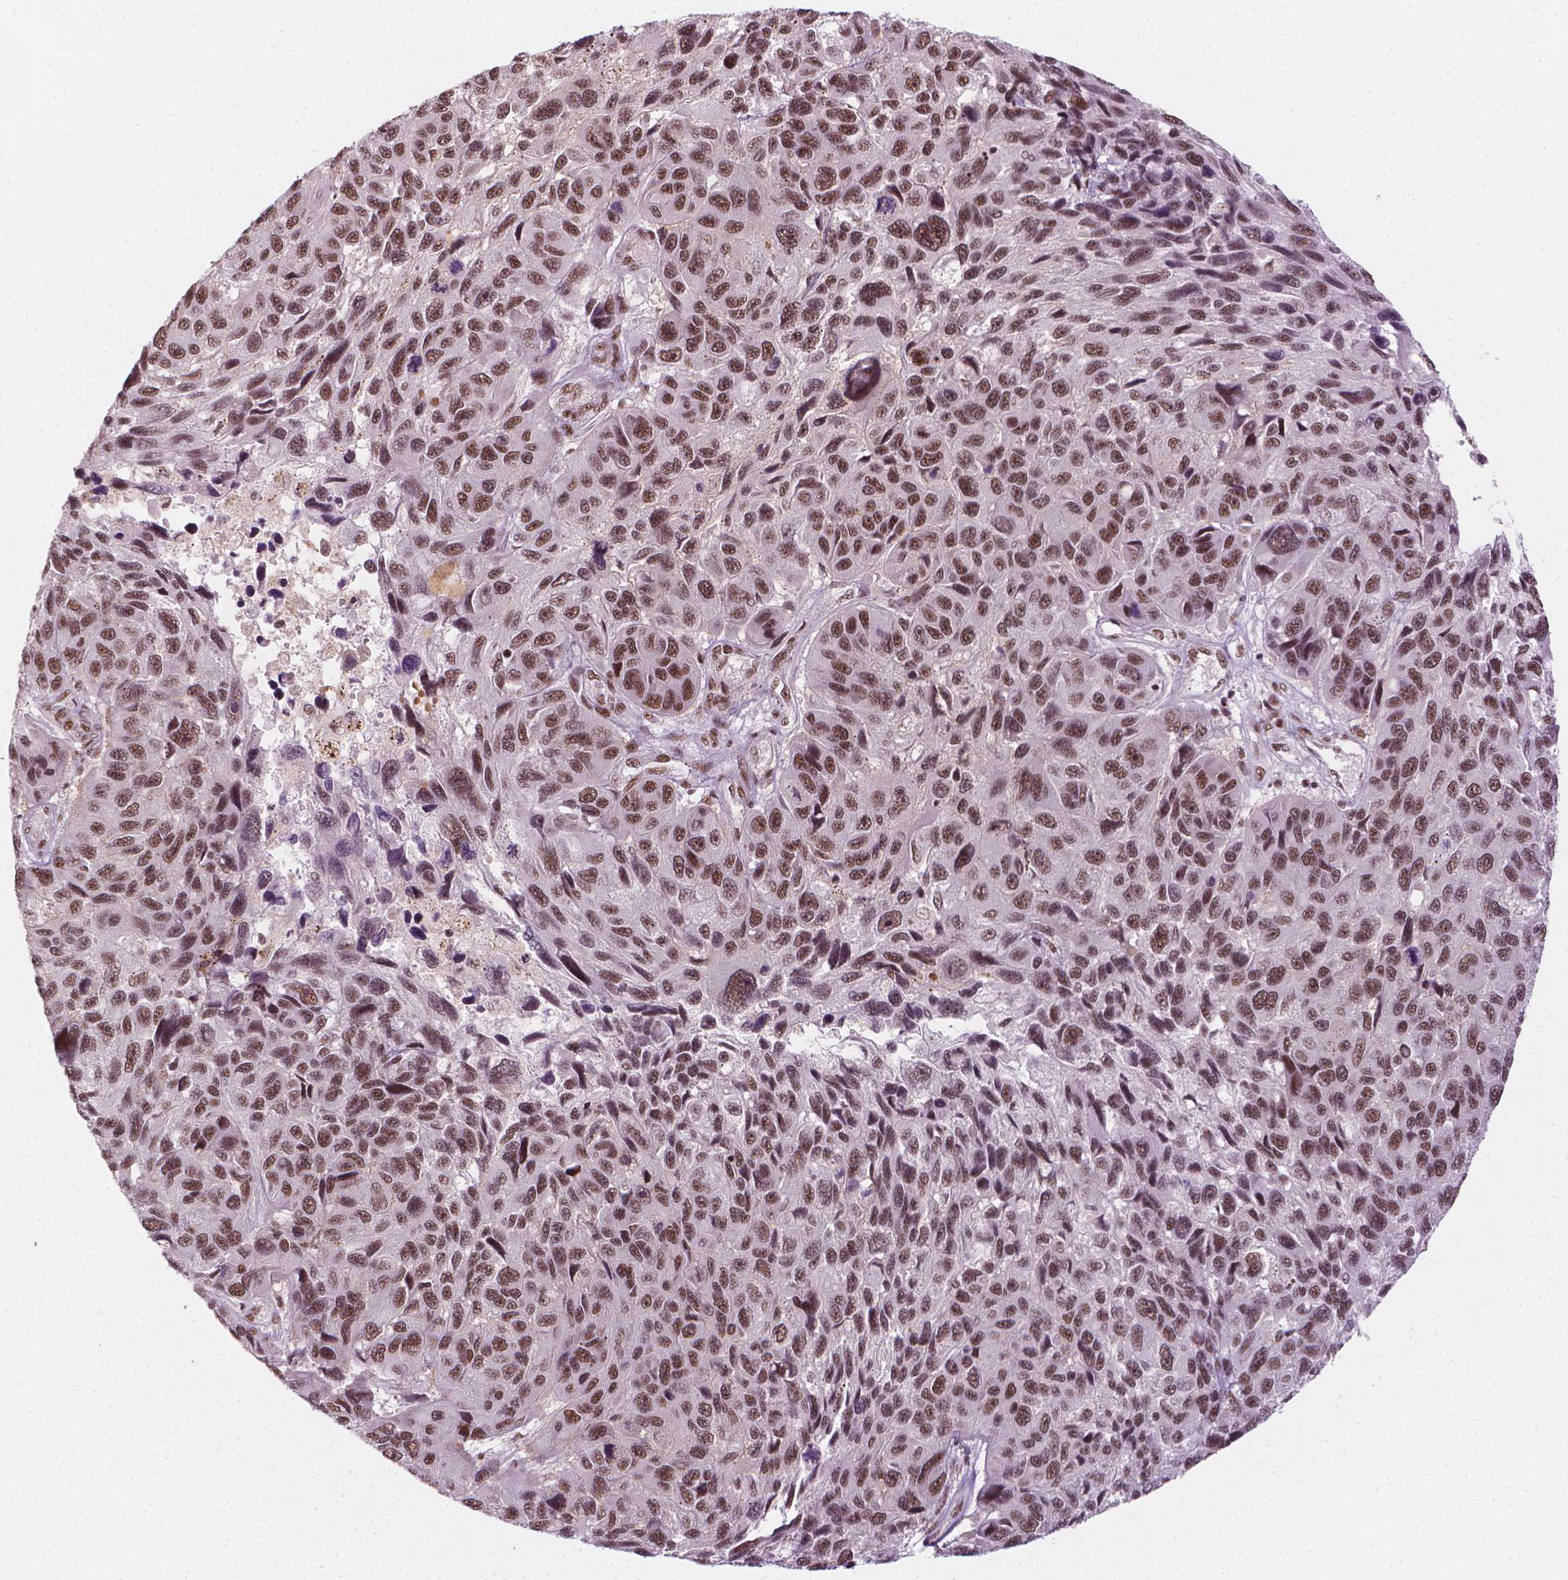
{"staining": {"intensity": "moderate", "quantity": ">75%", "location": "nuclear"}, "tissue": "melanoma", "cell_type": "Tumor cells", "image_type": "cancer", "snomed": [{"axis": "morphology", "description": "Malignant melanoma, NOS"}, {"axis": "topography", "description": "Skin"}], "caption": "Human melanoma stained with a protein marker demonstrates moderate staining in tumor cells.", "gene": "ELF2", "patient": {"sex": "male", "age": 53}}